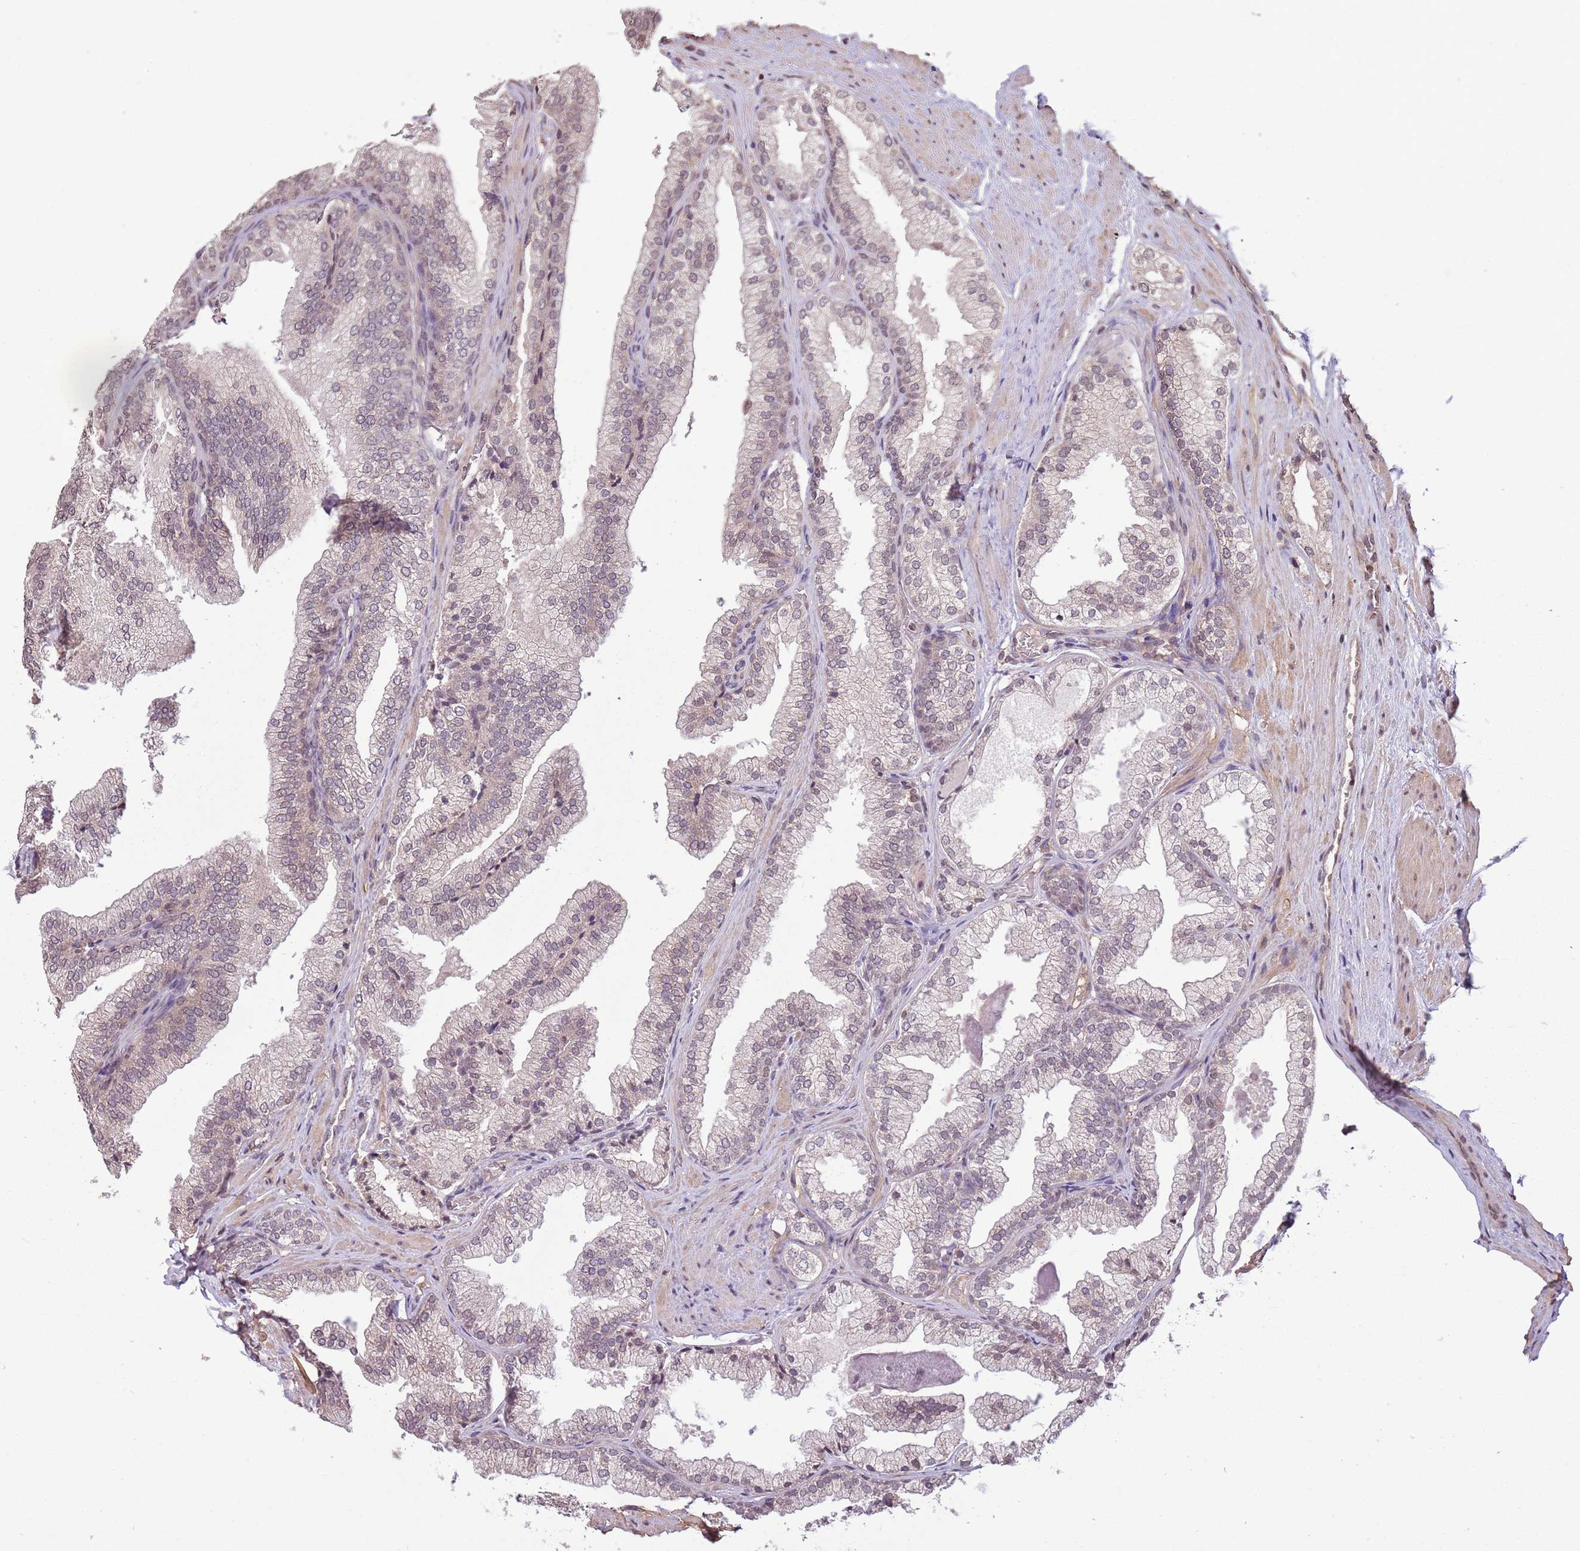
{"staining": {"intensity": "weak", "quantity": "<25%", "location": "cytoplasmic/membranous"}, "tissue": "prostate", "cell_type": "Glandular cells", "image_type": "normal", "snomed": [{"axis": "morphology", "description": "Normal tissue, NOS"}, {"axis": "topography", "description": "Prostate"}], "caption": "Micrograph shows no significant protein positivity in glandular cells of unremarkable prostate.", "gene": "CAPN9", "patient": {"sex": "male", "age": 76}}